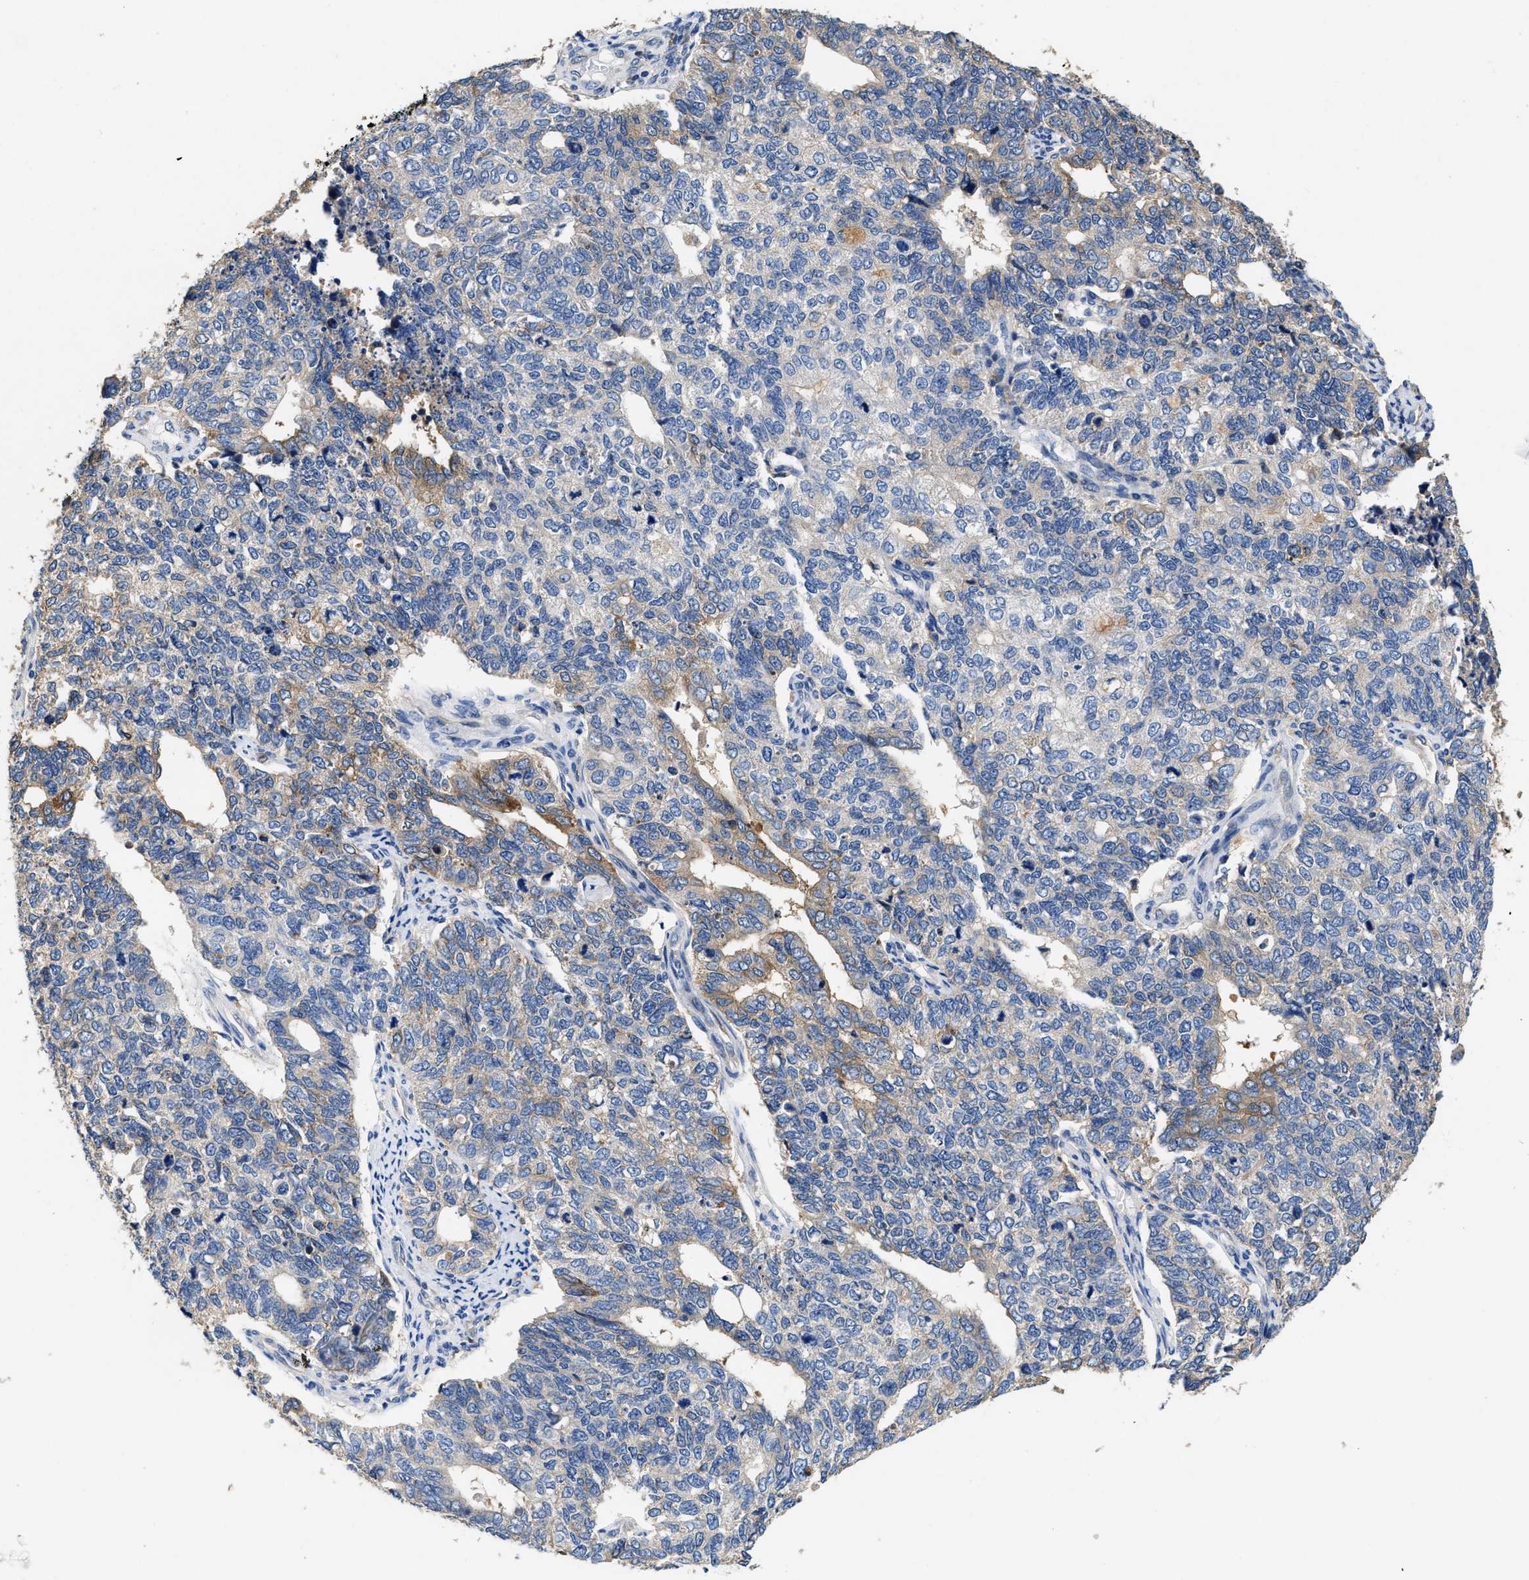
{"staining": {"intensity": "moderate", "quantity": "<25%", "location": "cytoplasmic/membranous"}, "tissue": "cervical cancer", "cell_type": "Tumor cells", "image_type": "cancer", "snomed": [{"axis": "morphology", "description": "Squamous cell carcinoma, NOS"}, {"axis": "topography", "description": "Cervix"}], "caption": "A brown stain shows moderate cytoplasmic/membranous expression of a protein in cervical cancer tumor cells.", "gene": "PEG10", "patient": {"sex": "female", "age": 63}}